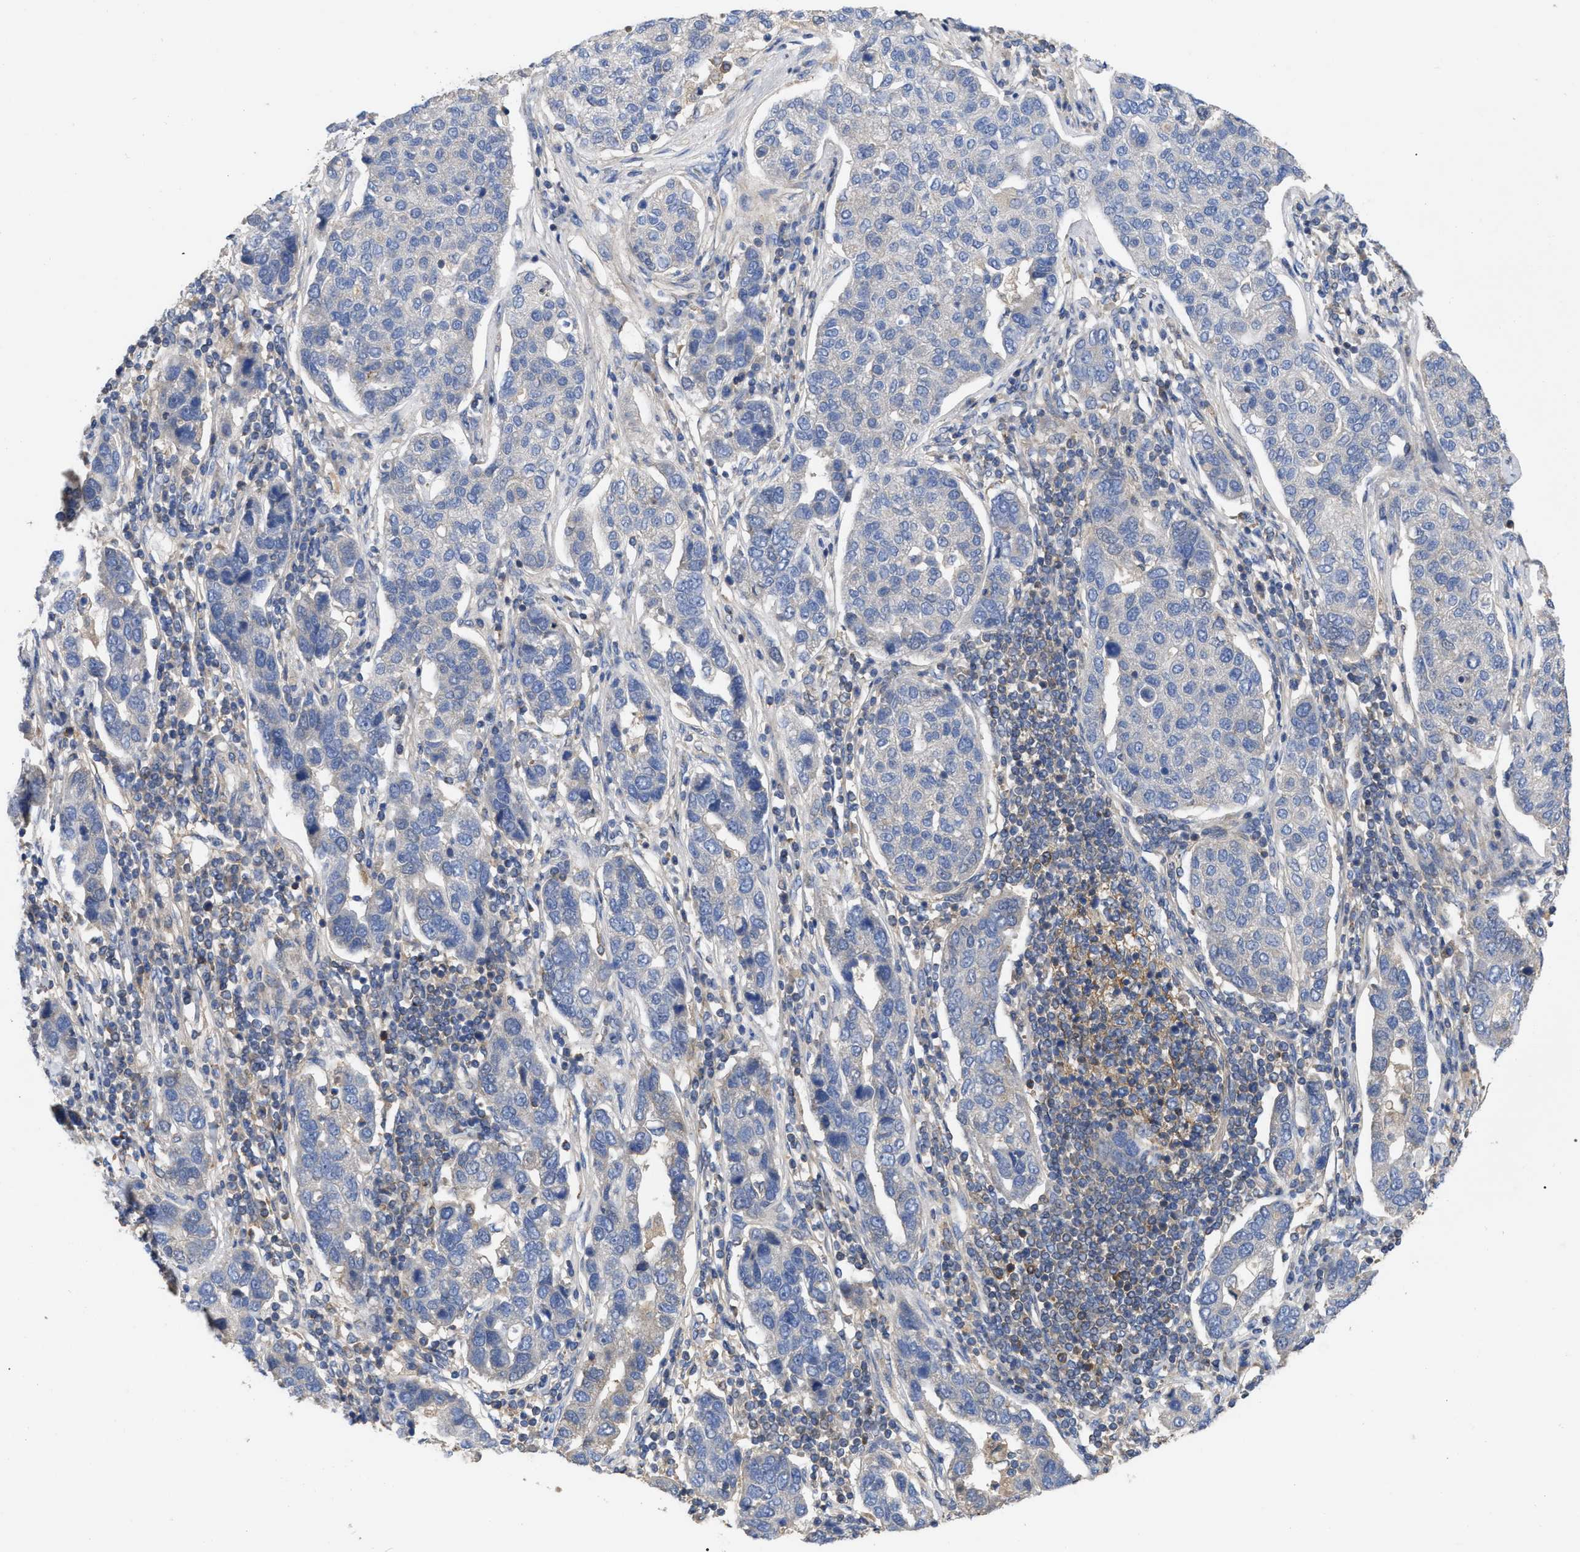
{"staining": {"intensity": "negative", "quantity": "none", "location": "none"}, "tissue": "pancreatic cancer", "cell_type": "Tumor cells", "image_type": "cancer", "snomed": [{"axis": "morphology", "description": "Adenocarcinoma, NOS"}, {"axis": "topography", "description": "Pancreas"}], "caption": "The immunohistochemistry photomicrograph has no significant staining in tumor cells of pancreatic cancer (adenocarcinoma) tissue.", "gene": "RAP1GDS1", "patient": {"sex": "female", "age": 61}}